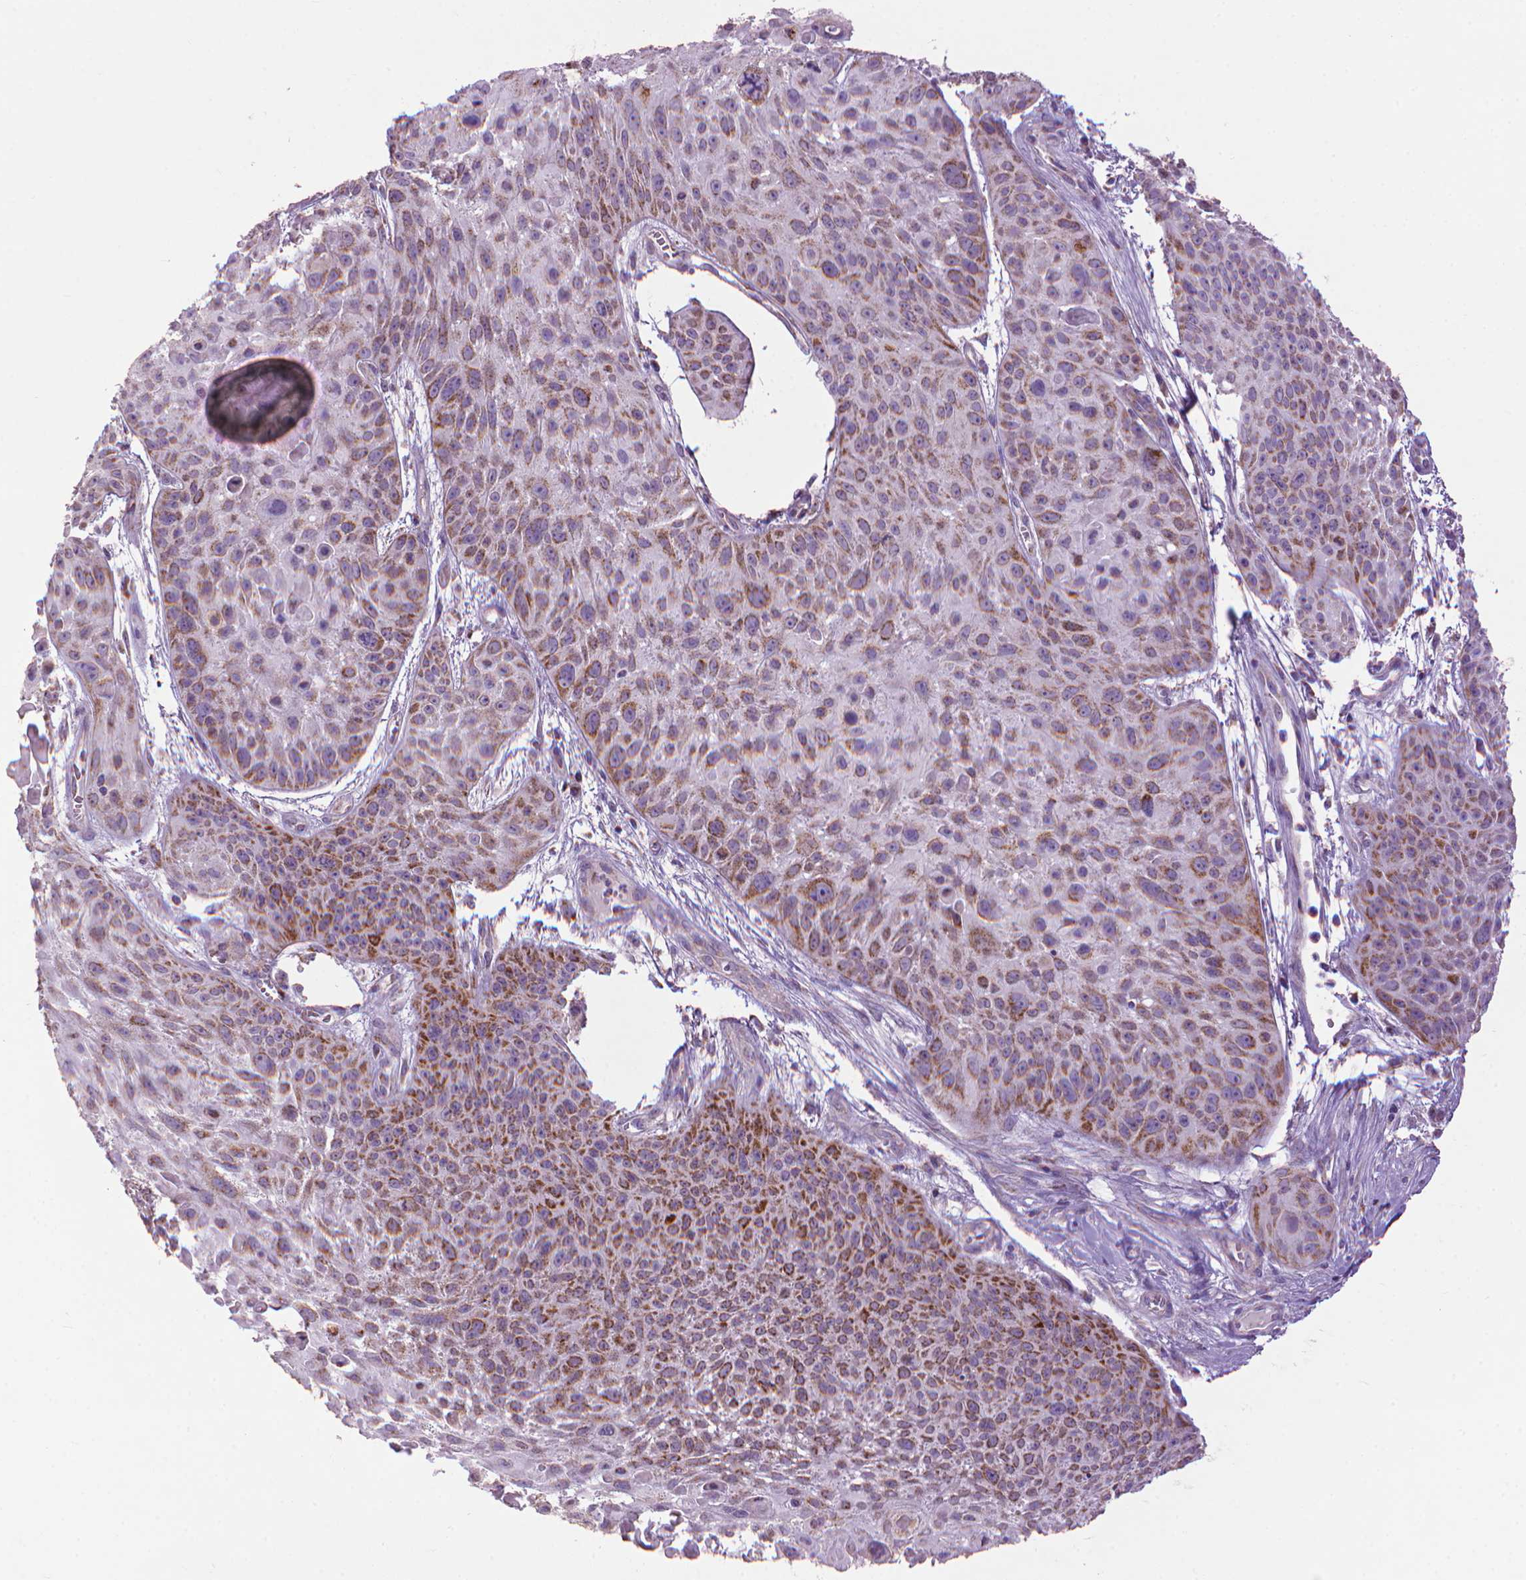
{"staining": {"intensity": "strong", "quantity": "25%-75%", "location": "cytoplasmic/membranous"}, "tissue": "skin cancer", "cell_type": "Tumor cells", "image_type": "cancer", "snomed": [{"axis": "morphology", "description": "Squamous cell carcinoma, NOS"}, {"axis": "topography", "description": "Skin"}, {"axis": "topography", "description": "Anal"}], "caption": "A photomicrograph of human skin cancer (squamous cell carcinoma) stained for a protein exhibits strong cytoplasmic/membranous brown staining in tumor cells. (IHC, brightfield microscopy, high magnification).", "gene": "VDAC1", "patient": {"sex": "female", "age": 75}}